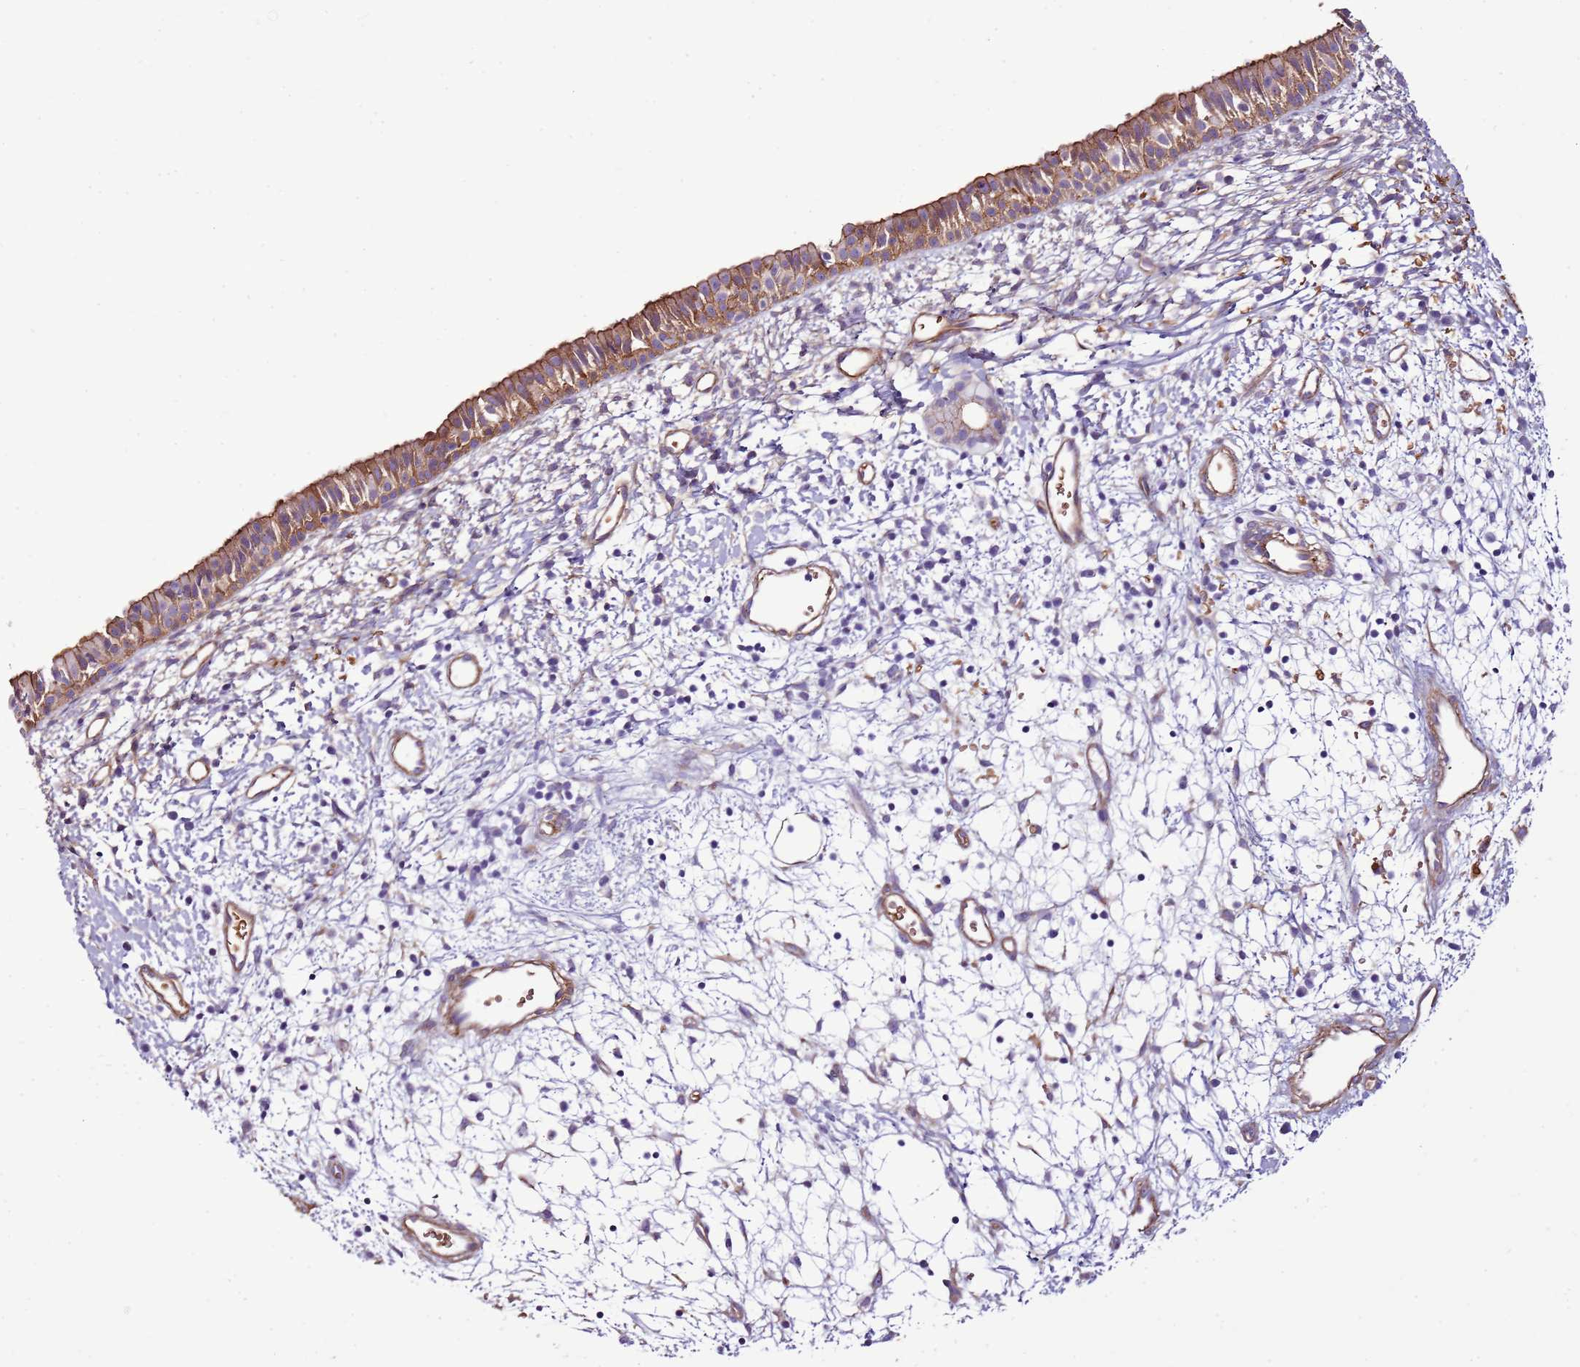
{"staining": {"intensity": "moderate", "quantity": ">75%", "location": "cytoplasmic/membranous"}, "tissue": "nasopharynx", "cell_type": "Respiratory epithelial cells", "image_type": "normal", "snomed": [{"axis": "morphology", "description": "Normal tissue, NOS"}, {"axis": "topography", "description": "Nasopharynx"}], "caption": "DAB (3,3'-diaminobenzidine) immunohistochemical staining of normal nasopharynx demonstrates moderate cytoplasmic/membranous protein staining in about >75% of respiratory epithelial cells. The staining was performed using DAB, with brown indicating positive protein expression. Nuclei are stained blue with hematoxylin.", "gene": "GFRAL", "patient": {"sex": "male", "age": 22}}